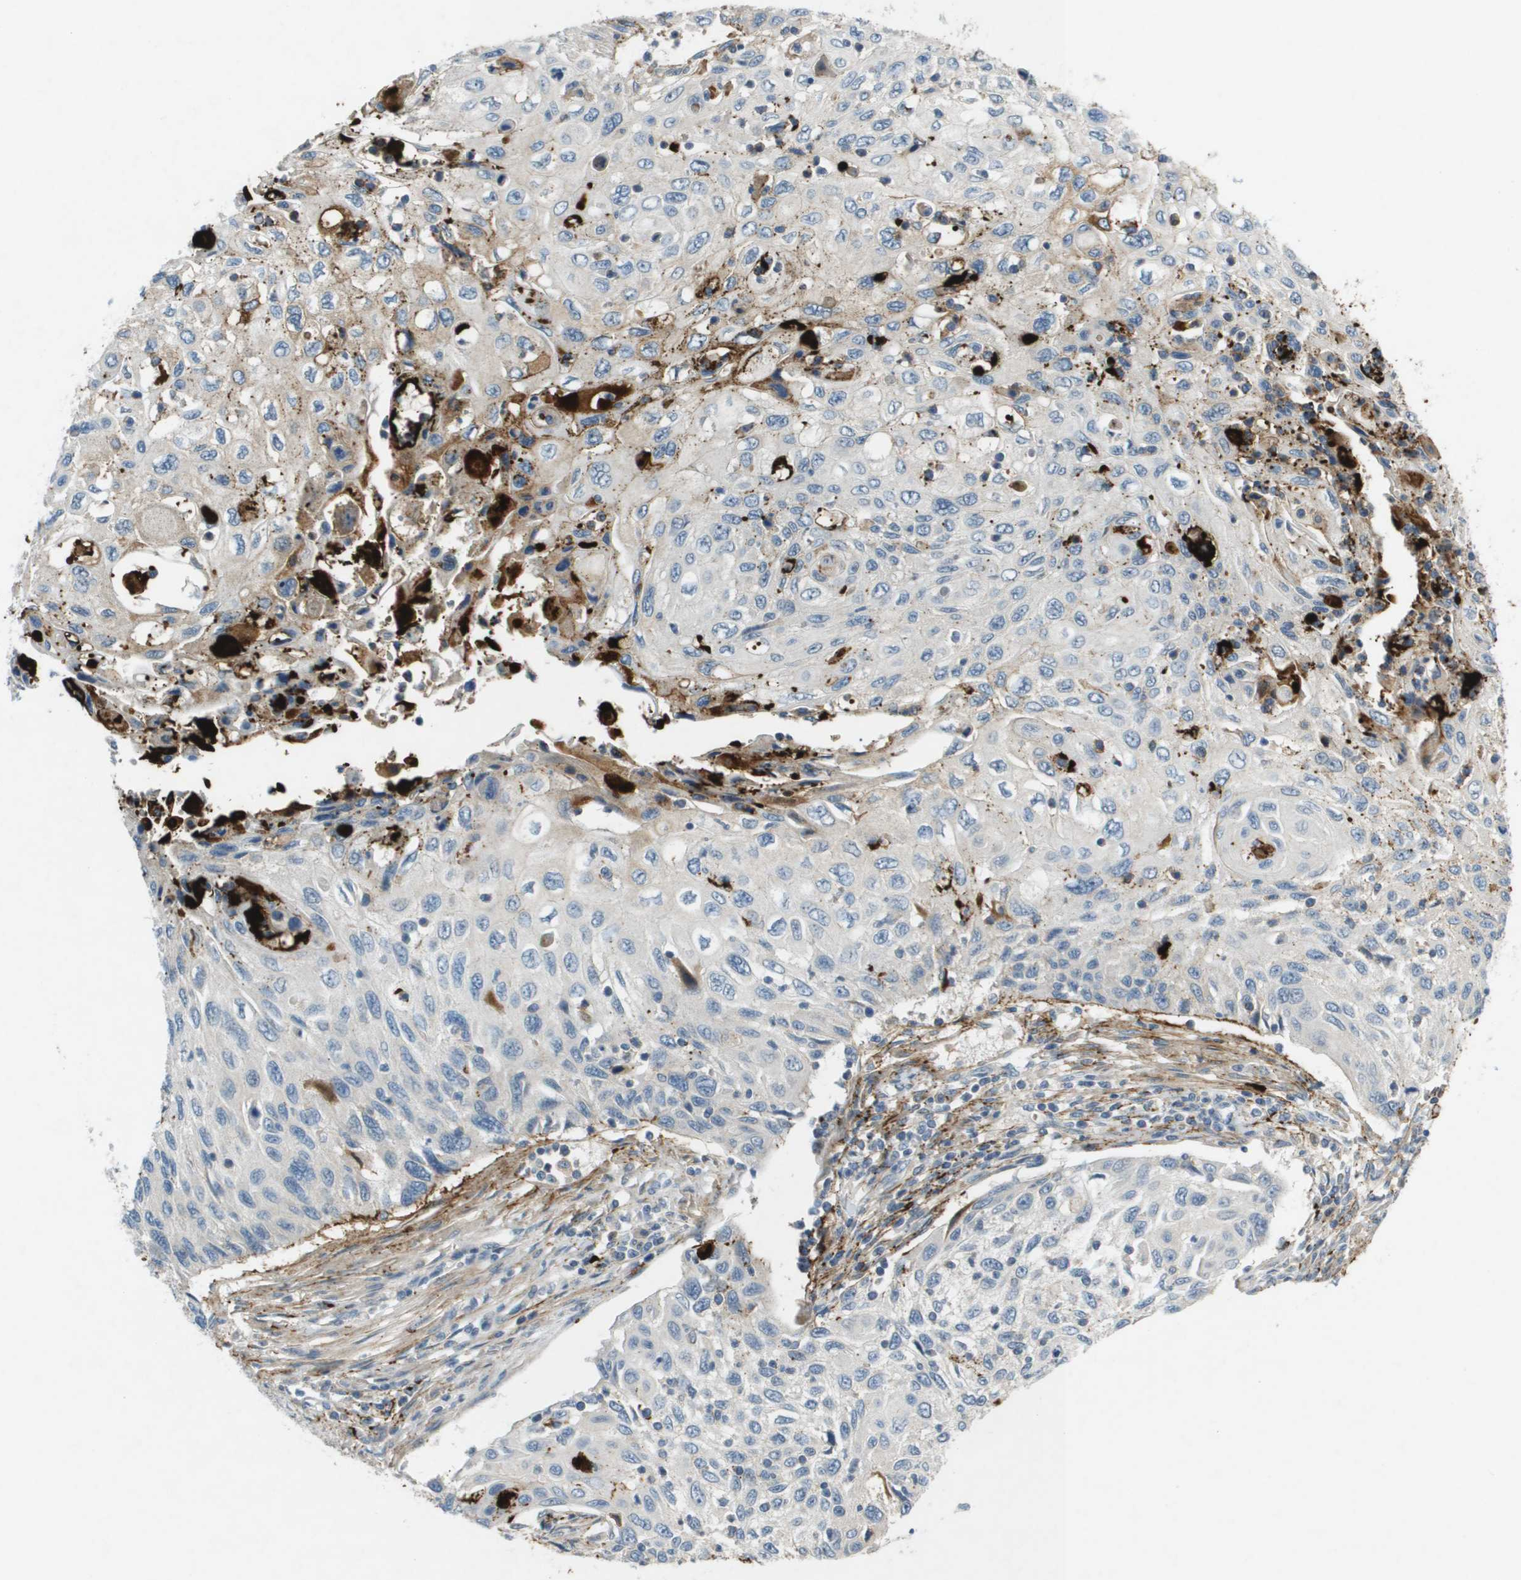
{"staining": {"intensity": "negative", "quantity": "none", "location": "none"}, "tissue": "cervical cancer", "cell_type": "Tumor cells", "image_type": "cancer", "snomed": [{"axis": "morphology", "description": "Squamous cell carcinoma, NOS"}, {"axis": "topography", "description": "Cervix"}], "caption": "Protein analysis of cervical cancer displays no significant staining in tumor cells.", "gene": "VTN", "patient": {"sex": "female", "age": 70}}